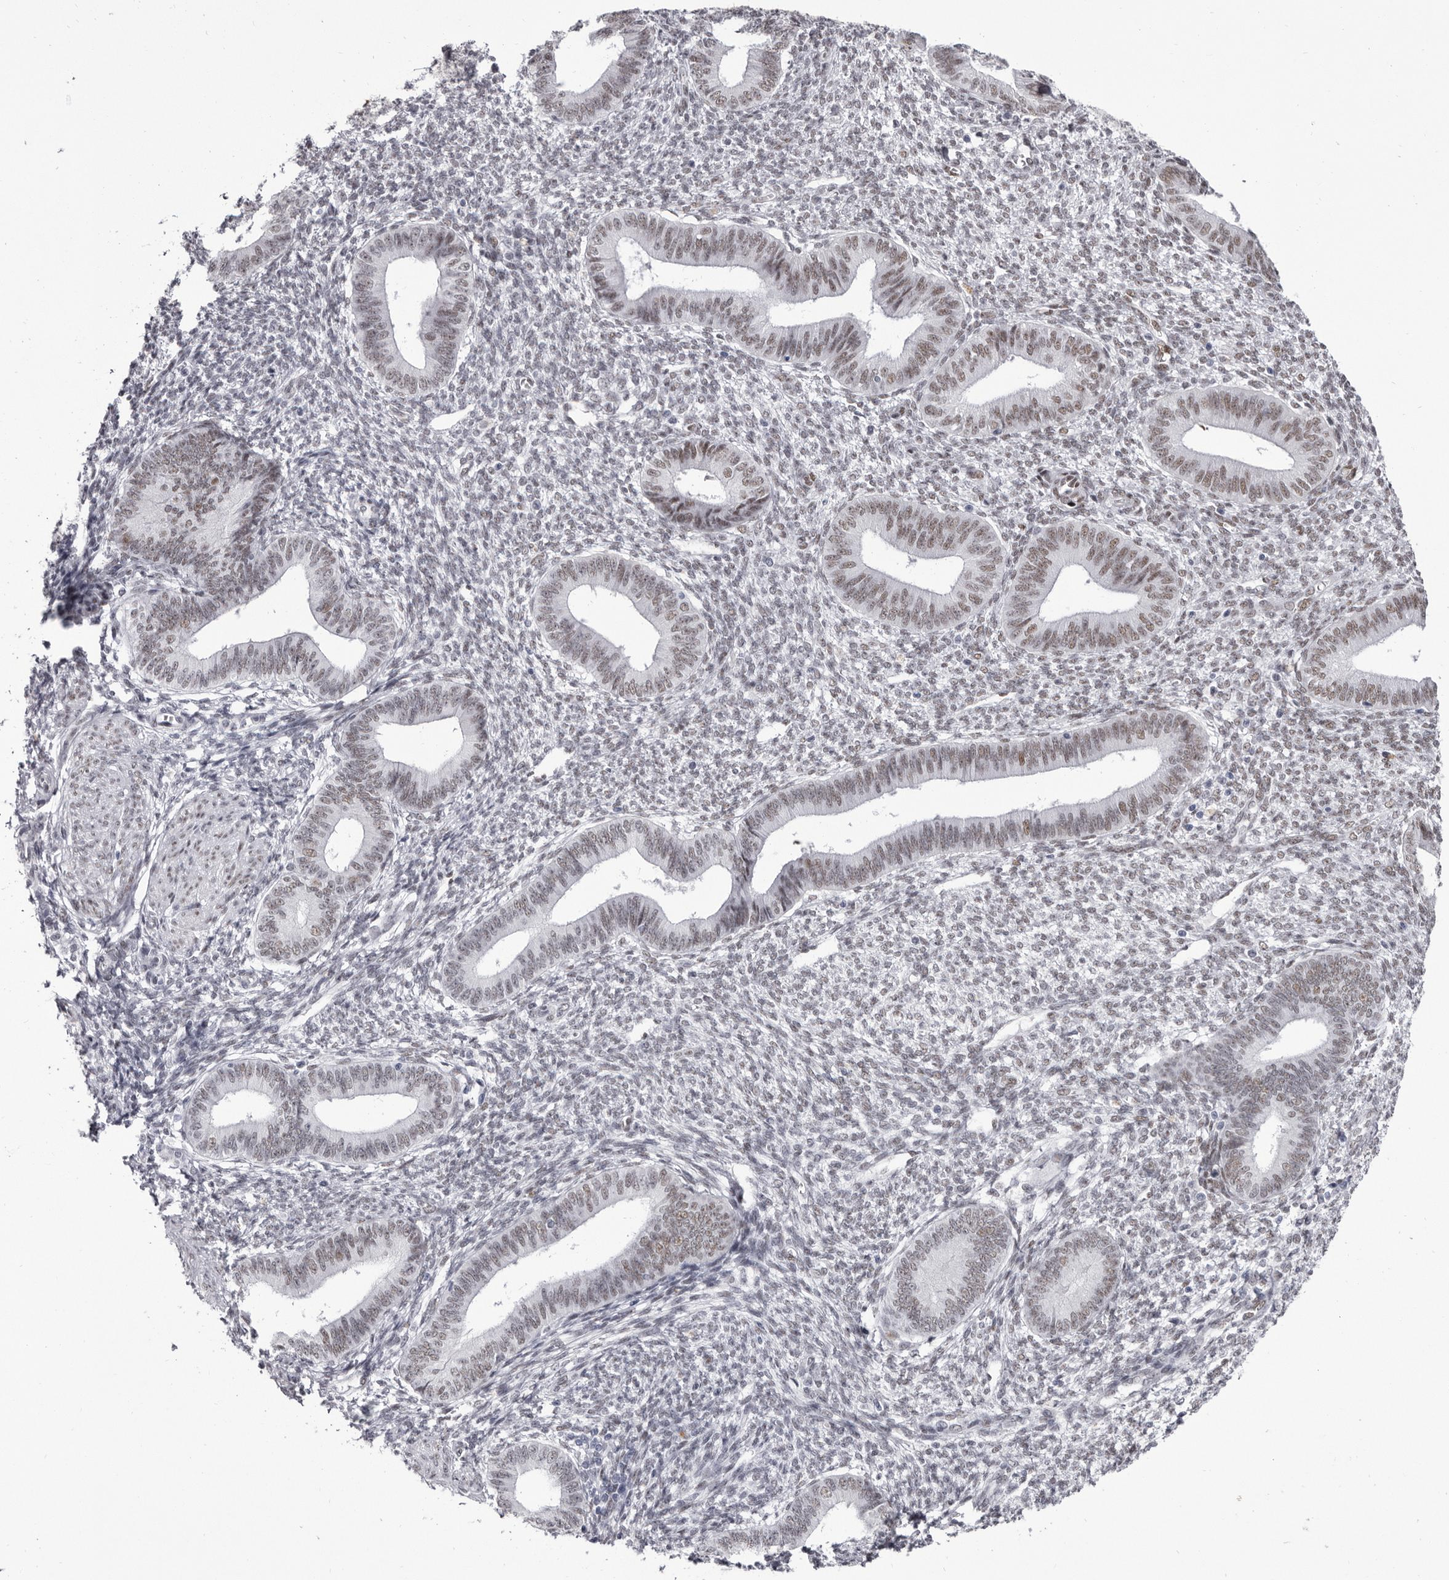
{"staining": {"intensity": "negative", "quantity": "none", "location": "none"}, "tissue": "endometrium", "cell_type": "Cells in endometrial stroma", "image_type": "normal", "snomed": [{"axis": "morphology", "description": "Normal tissue, NOS"}, {"axis": "topography", "description": "Endometrium"}], "caption": "Photomicrograph shows no significant protein positivity in cells in endometrial stroma of unremarkable endometrium.", "gene": "ZNF326", "patient": {"sex": "female", "age": 46}}